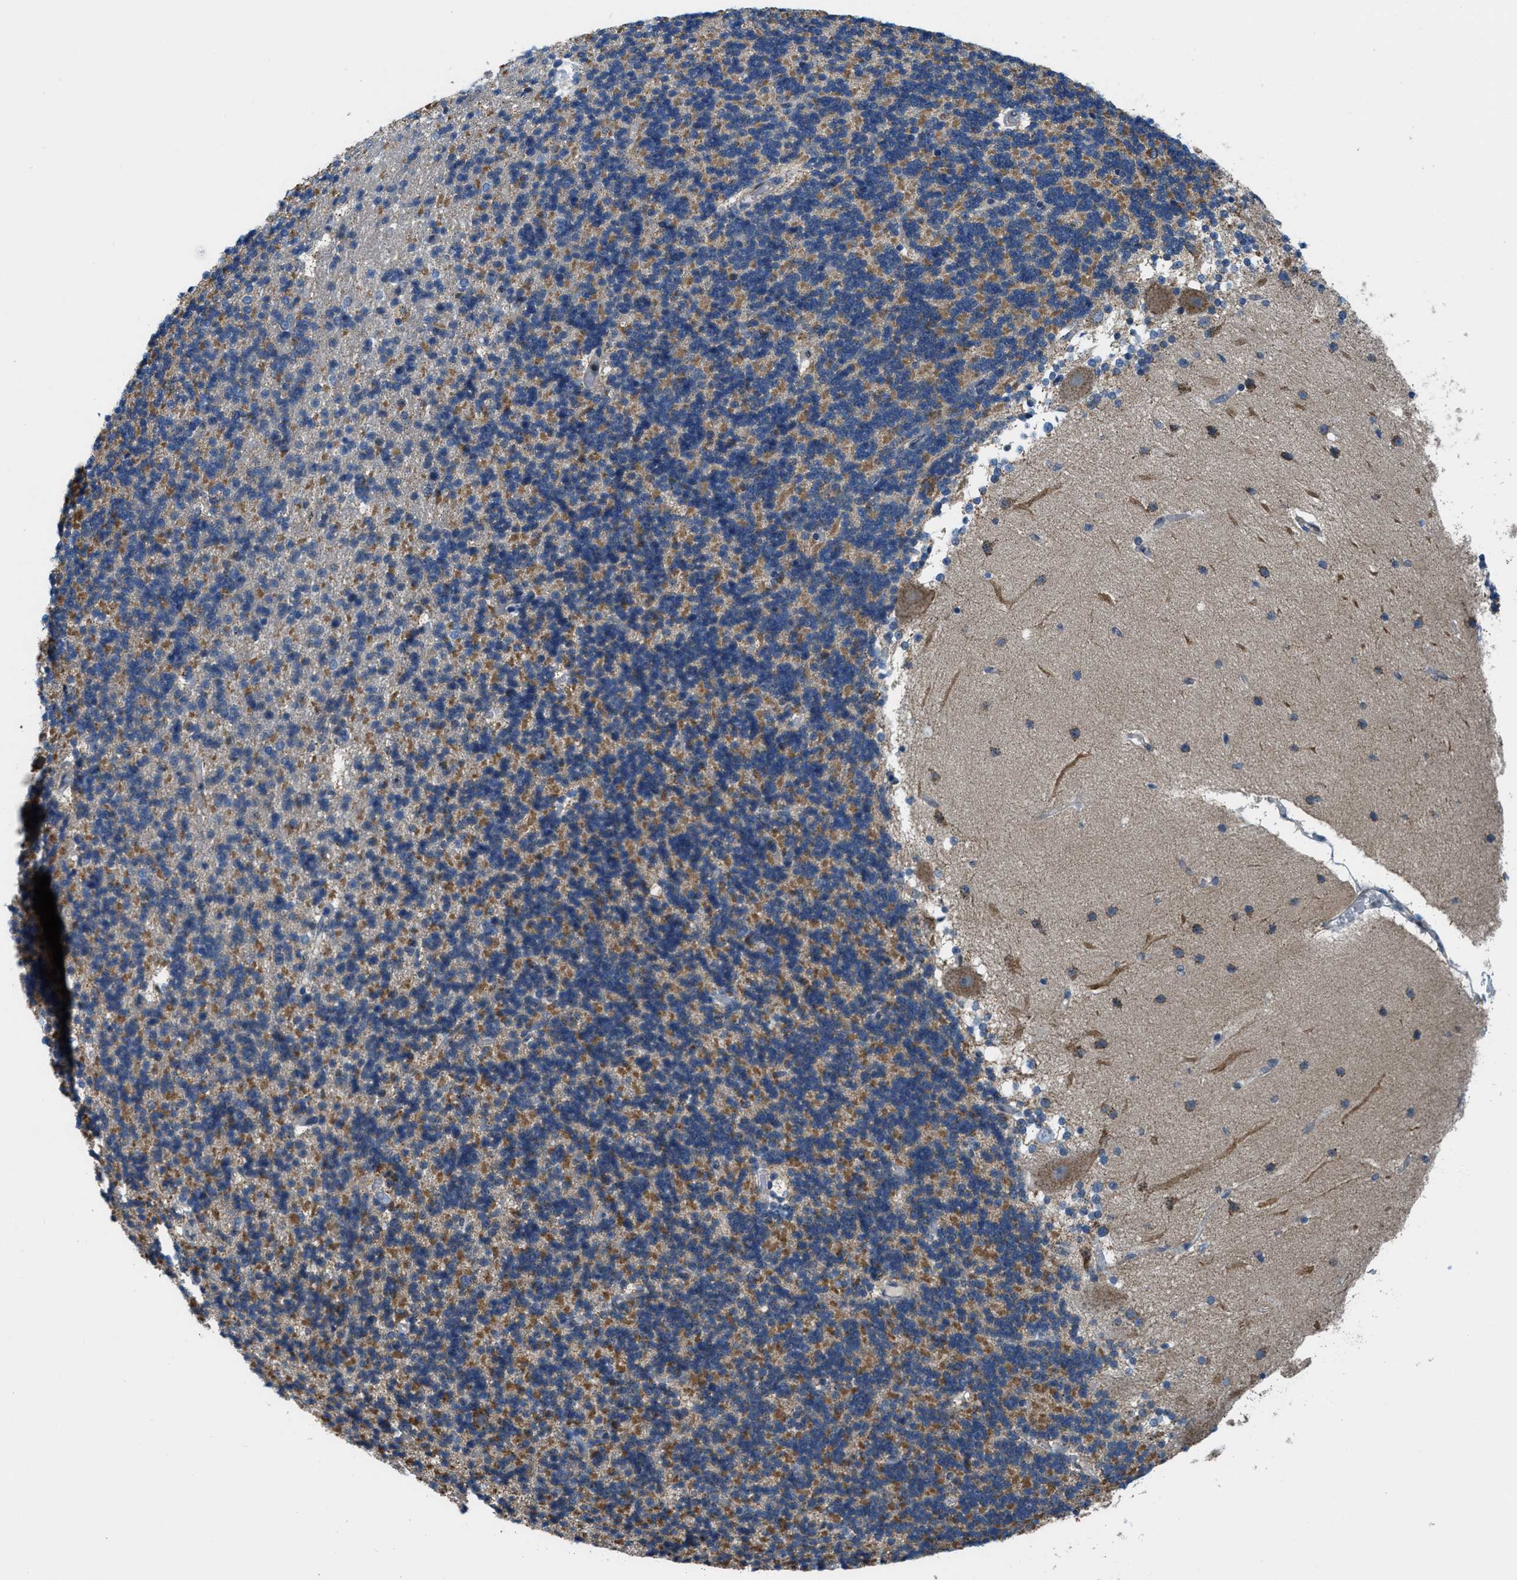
{"staining": {"intensity": "moderate", "quantity": "25%-75%", "location": "cytoplasmic/membranous"}, "tissue": "cerebellum", "cell_type": "Cells in granular layer", "image_type": "normal", "snomed": [{"axis": "morphology", "description": "Normal tissue, NOS"}, {"axis": "topography", "description": "Cerebellum"}], "caption": "High-magnification brightfield microscopy of benign cerebellum stained with DAB (brown) and counterstained with hematoxylin (blue). cells in granular layer exhibit moderate cytoplasmic/membranous staining is seen in about25%-75% of cells. (Brightfield microscopy of DAB IHC at high magnification).", "gene": "PIP5K1C", "patient": {"sex": "female", "age": 54}}